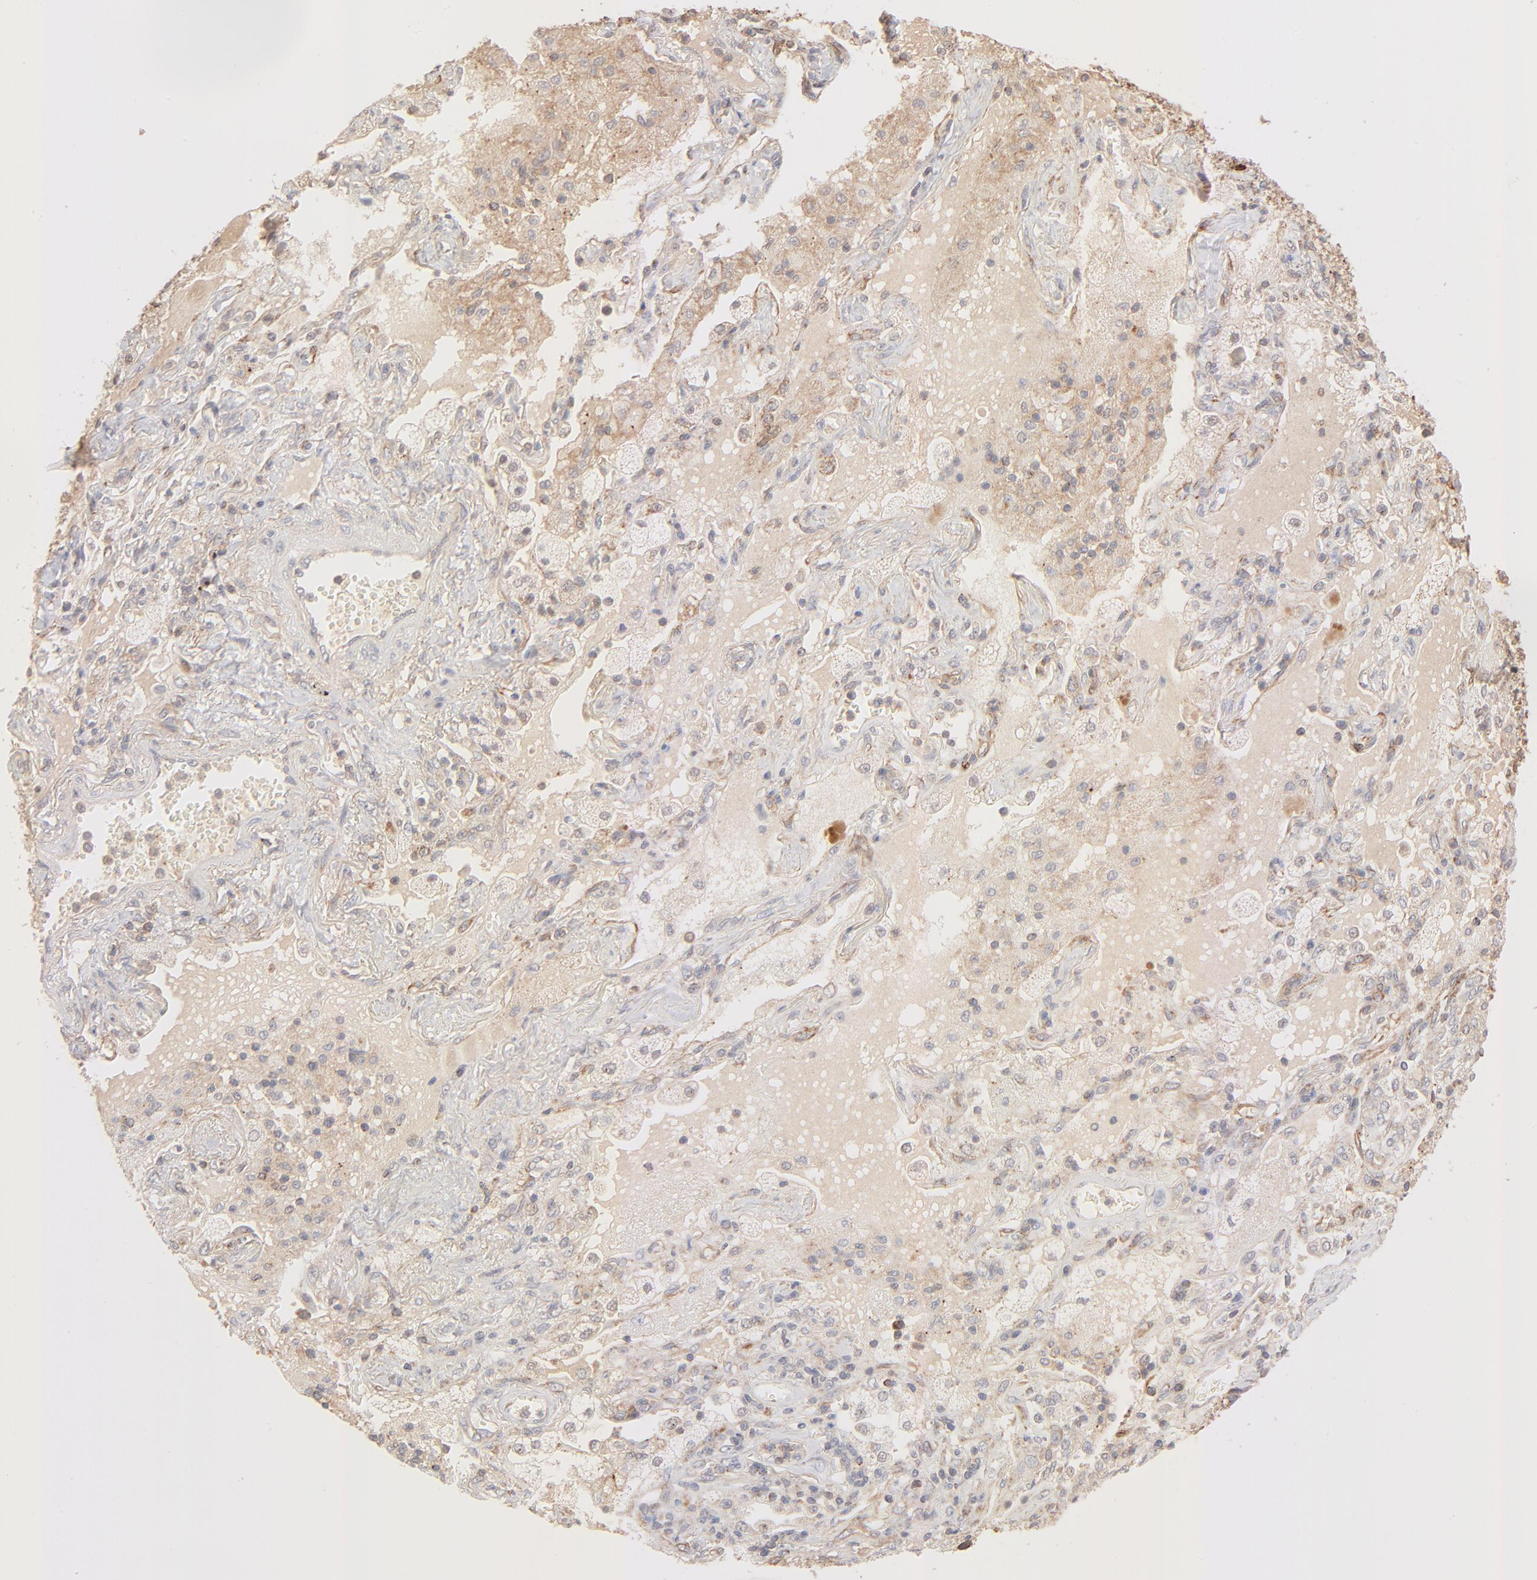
{"staining": {"intensity": "moderate", "quantity": ">75%", "location": "cytoplasmic/membranous"}, "tissue": "lung cancer", "cell_type": "Tumor cells", "image_type": "cancer", "snomed": [{"axis": "morphology", "description": "Squamous cell carcinoma, NOS"}, {"axis": "topography", "description": "Lung"}], "caption": "This image shows squamous cell carcinoma (lung) stained with immunohistochemistry (IHC) to label a protein in brown. The cytoplasmic/membranous of tumor cells show moderate positivity for the protein. Nuclei are counter-stained blue.", "gene": "CSPG4", "patient": {"sex": "female", "age": 76}}